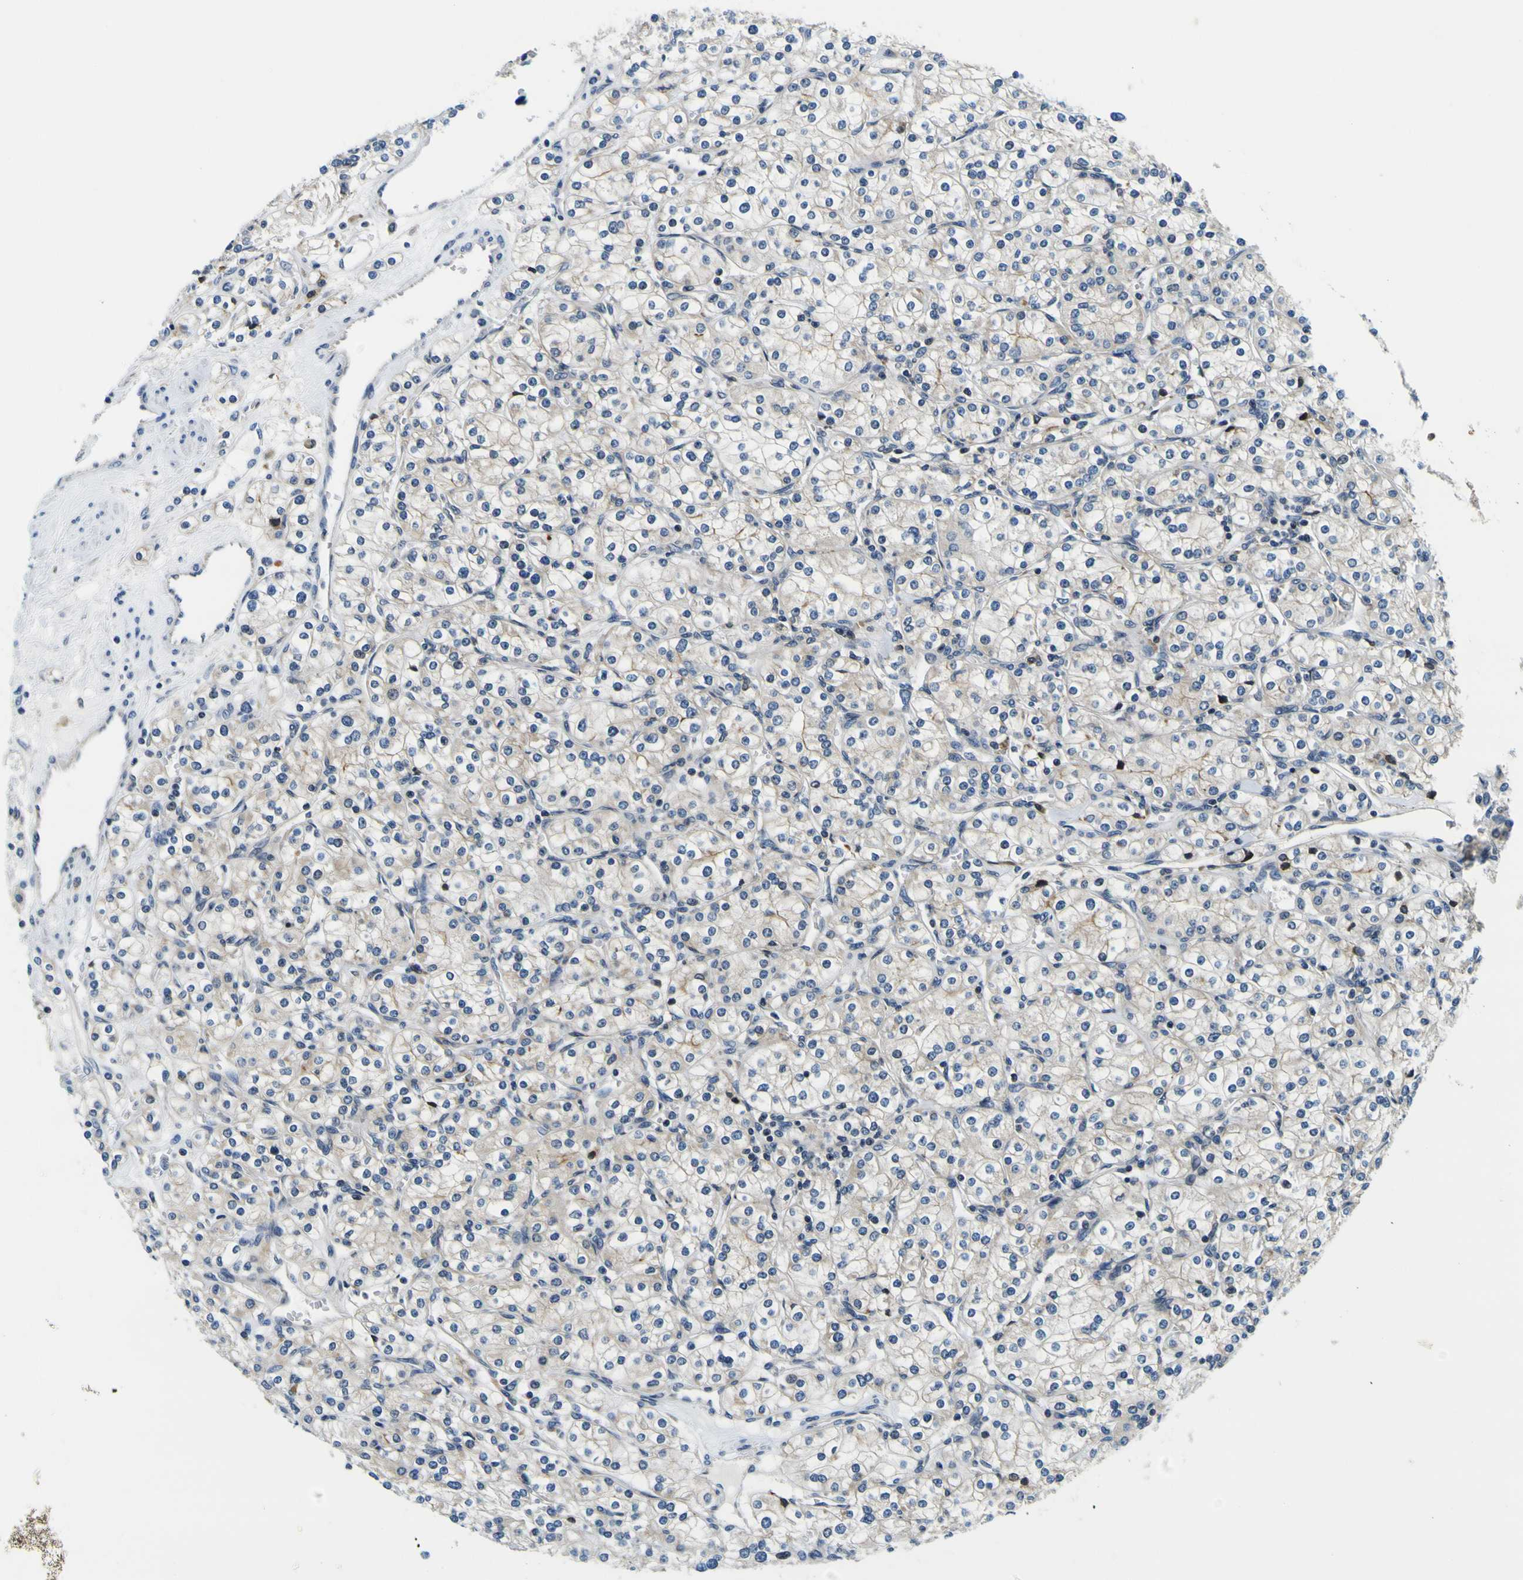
{"staining": {"intensity": "negative", "quantity": "none", "location": "none"}, "tissue": "renal cancer", "cell_type": "Tumor cells", "image_type": "cancer", "snomed": [{"axis": "morphology", "description": "Adenocarcinoma, NOS"}, {"axis": "topography", "description": "Kidney"}], "caption": "The histopathology image shows no staining of tumor cells in adenocarcinoma (renal).", "gene": "NLRP3", "patient": {"sex": "male", "age": 77}}